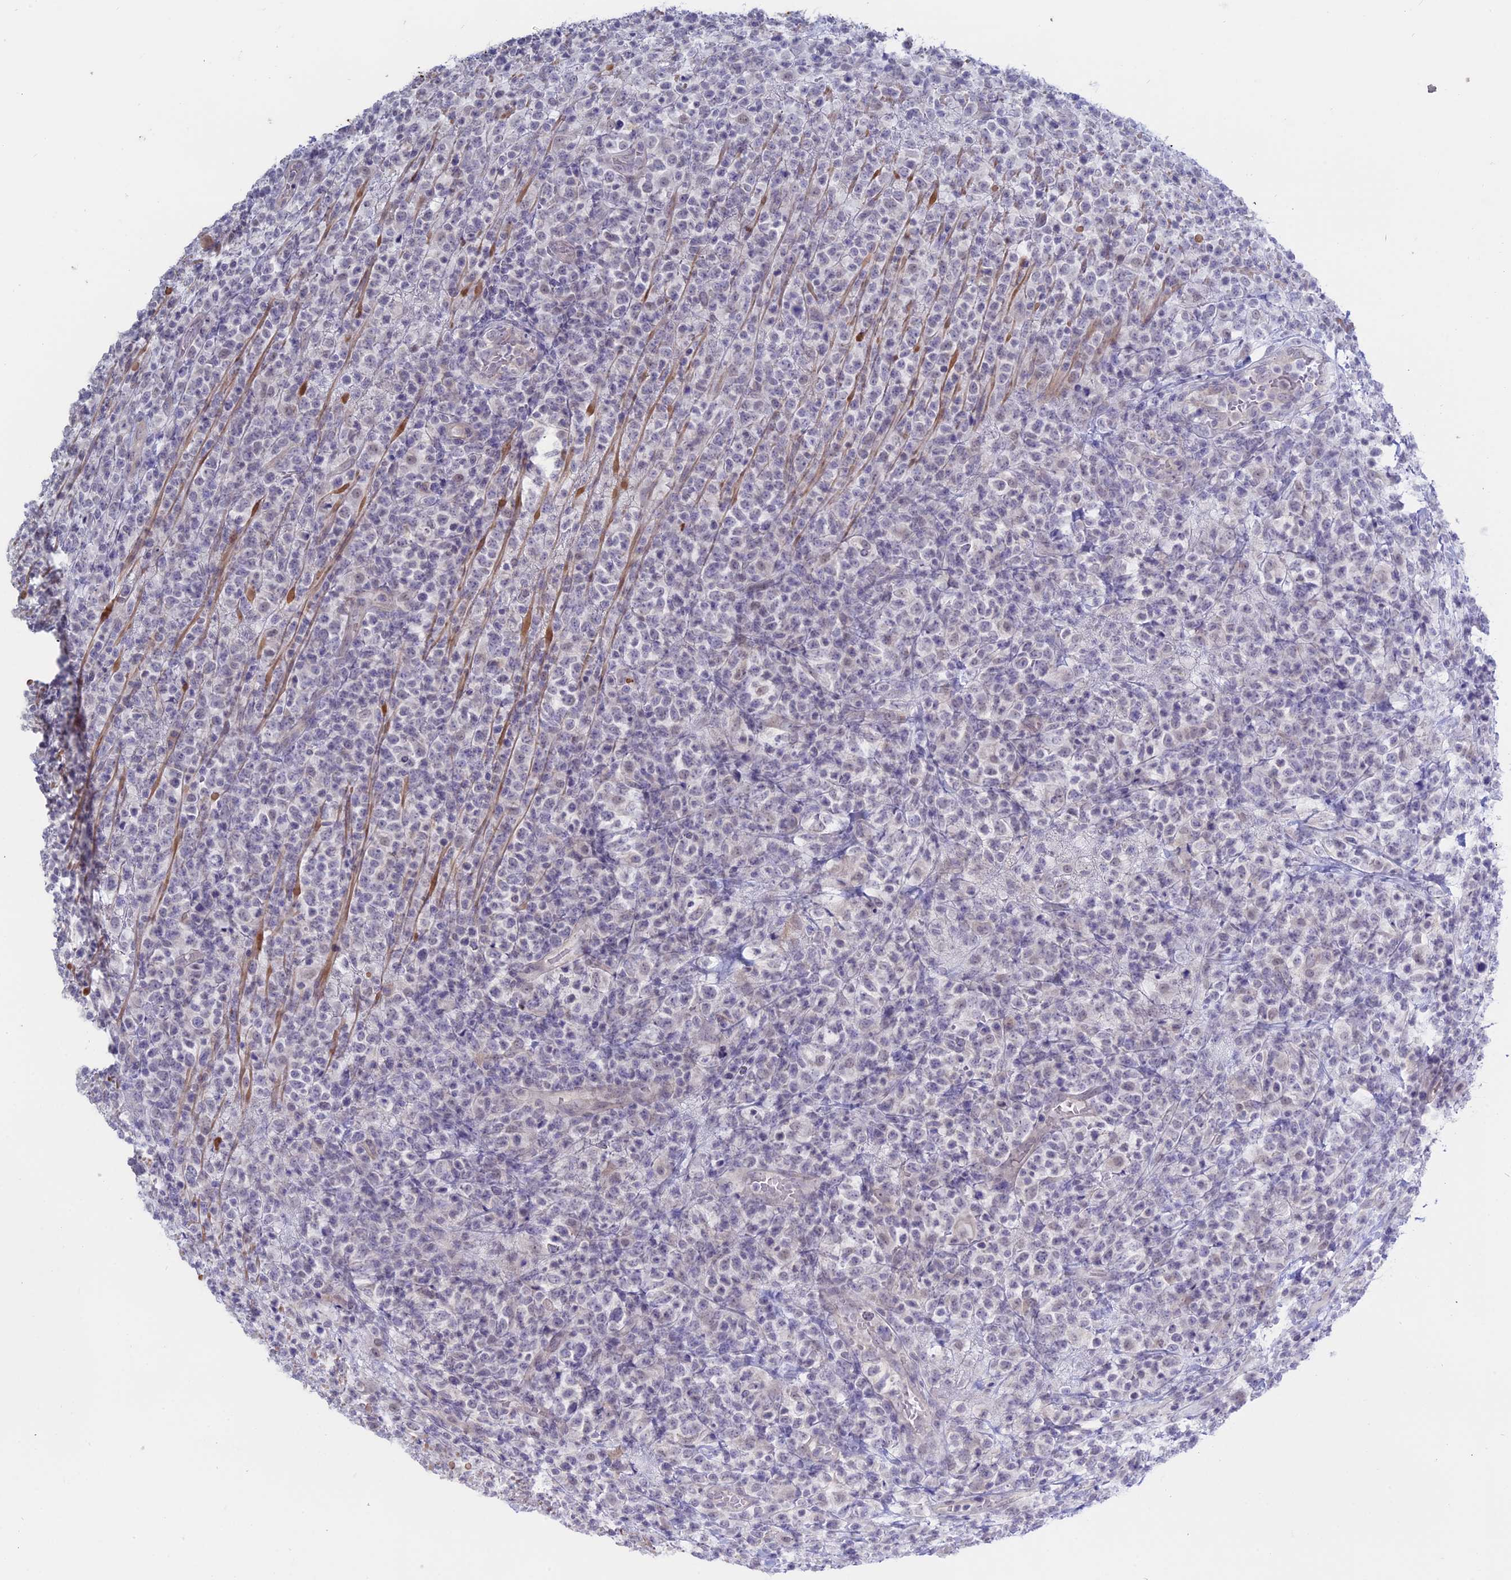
{"staining": {"intensity": "negative", "quantity": "none", "location": "none"}, "tissue": "lymphoma", "cell_type": "Tumor cells", "image_type": "cancer", "snomed": [{"axis": "morphology", "description": "Malignant lymphoma, non-Hodgkin's type, High grade"}, {"axis": "topography", "description": "Colon"}], "caption": "High-grade malignant lymphoma, non-Hodgkin's type stained for a protein using immunohistochemistry (IHC) reveals no staining tumor cells.", "gene": "MYO5B", "patient": {"sex": "female", "age": 53}}